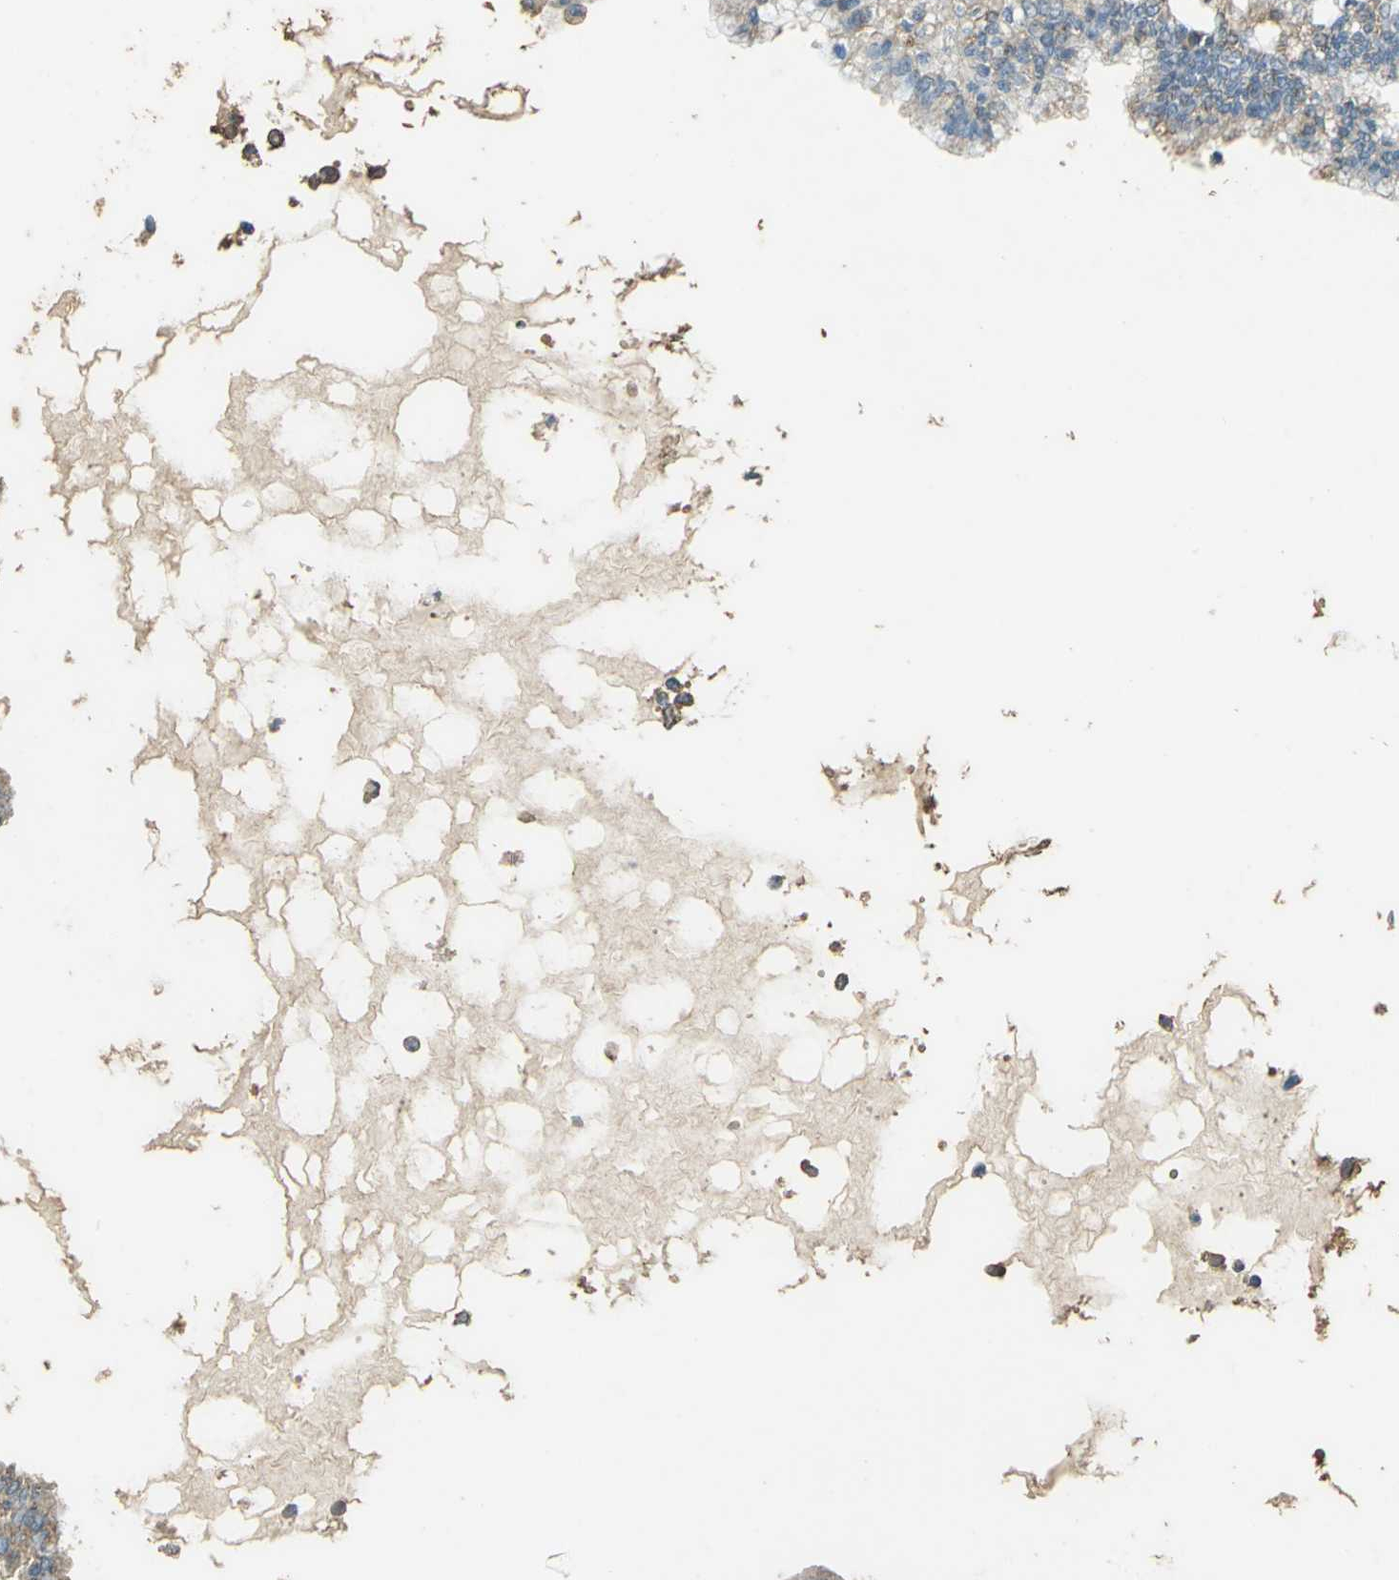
{"staining": {"intensity": "weak", "quantity": ">75%", "location": "cytoplasmic/membranous"}, "tissue": "ovarian cancer", "cell_type": "Tumor cells", "image_type": "cancer", "snomed": [{"axis": "morphology", "description": "Carcinoma, NOS"}, {"axis": "morphology", "description": "Carcinoma, endometroid"}, {"axis": "topography", "description": "Ovary"}], "caption": "Weak cytoplasmic/membranous protein expression is seen in approximately >75% of tumor cells in ovarian cancer (carcinoma).", "gene": "TRAPPC2", "patient": {"sex": "female", "age": 50}}